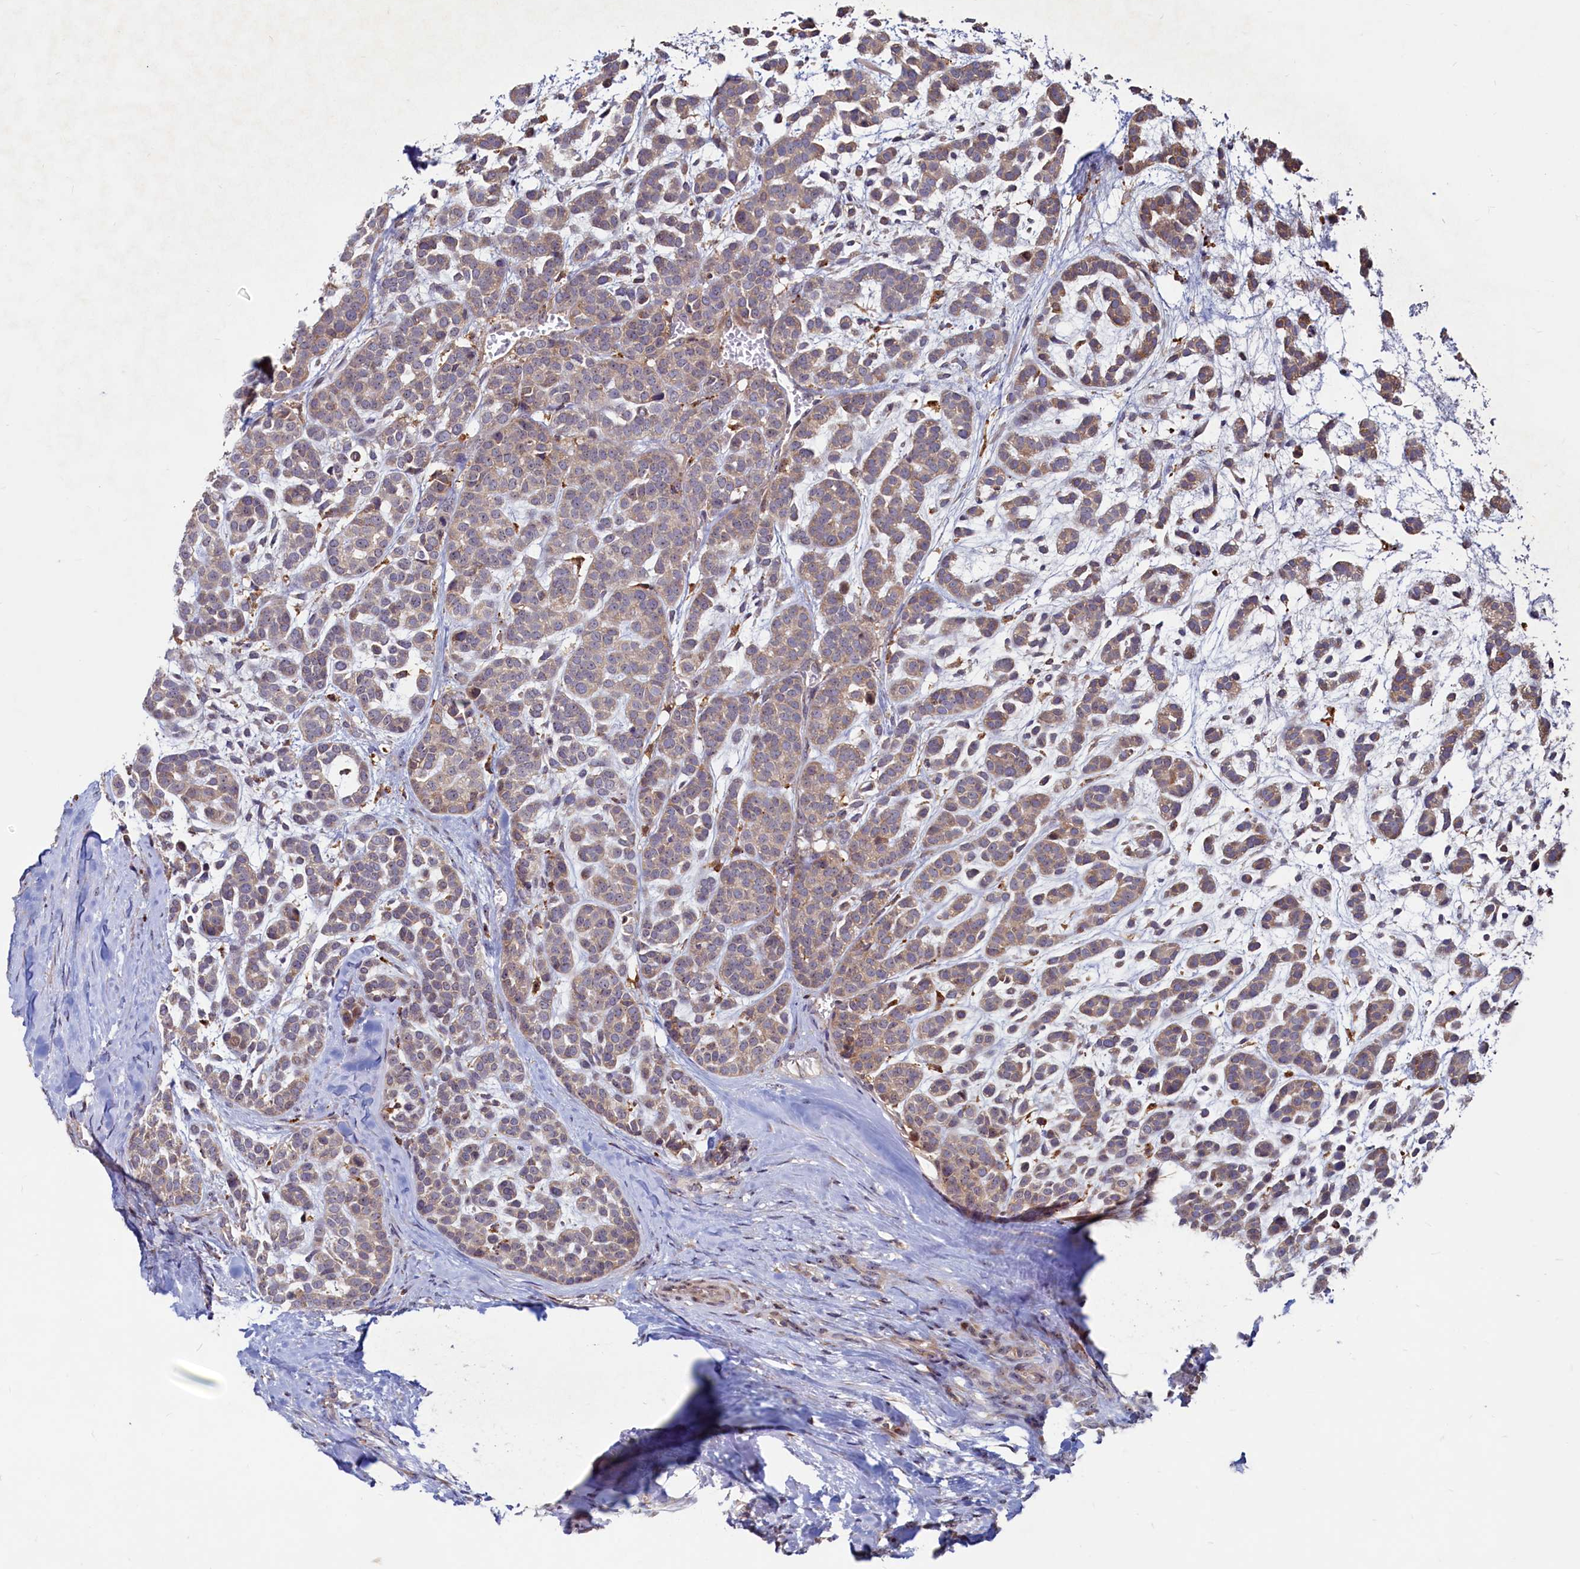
{"staining": {"intensity": "weak", "quantity": ">75%", "location": "cytoplasmic/membranous"}, "tissue": "head and neck cancer", "cell_type": "Tumor cells", "image_type": "cancer", "snomed": [{"axis": "morphology", "description": "Adenocarcinoma, NOS"}, {"axis": "morphology", "description": "Adenoma, NOS"}, {"axis": "topography", "description": "Head-Neck"}], "caption": "This photomicrograph demonstrates IHC staining of head and neck cancer, with low weak cytoplasmic/membranous staining in about >75% of tumor cells.", "gene": "RGS7BP", "patient": {"sex": "female", "age": 55}}